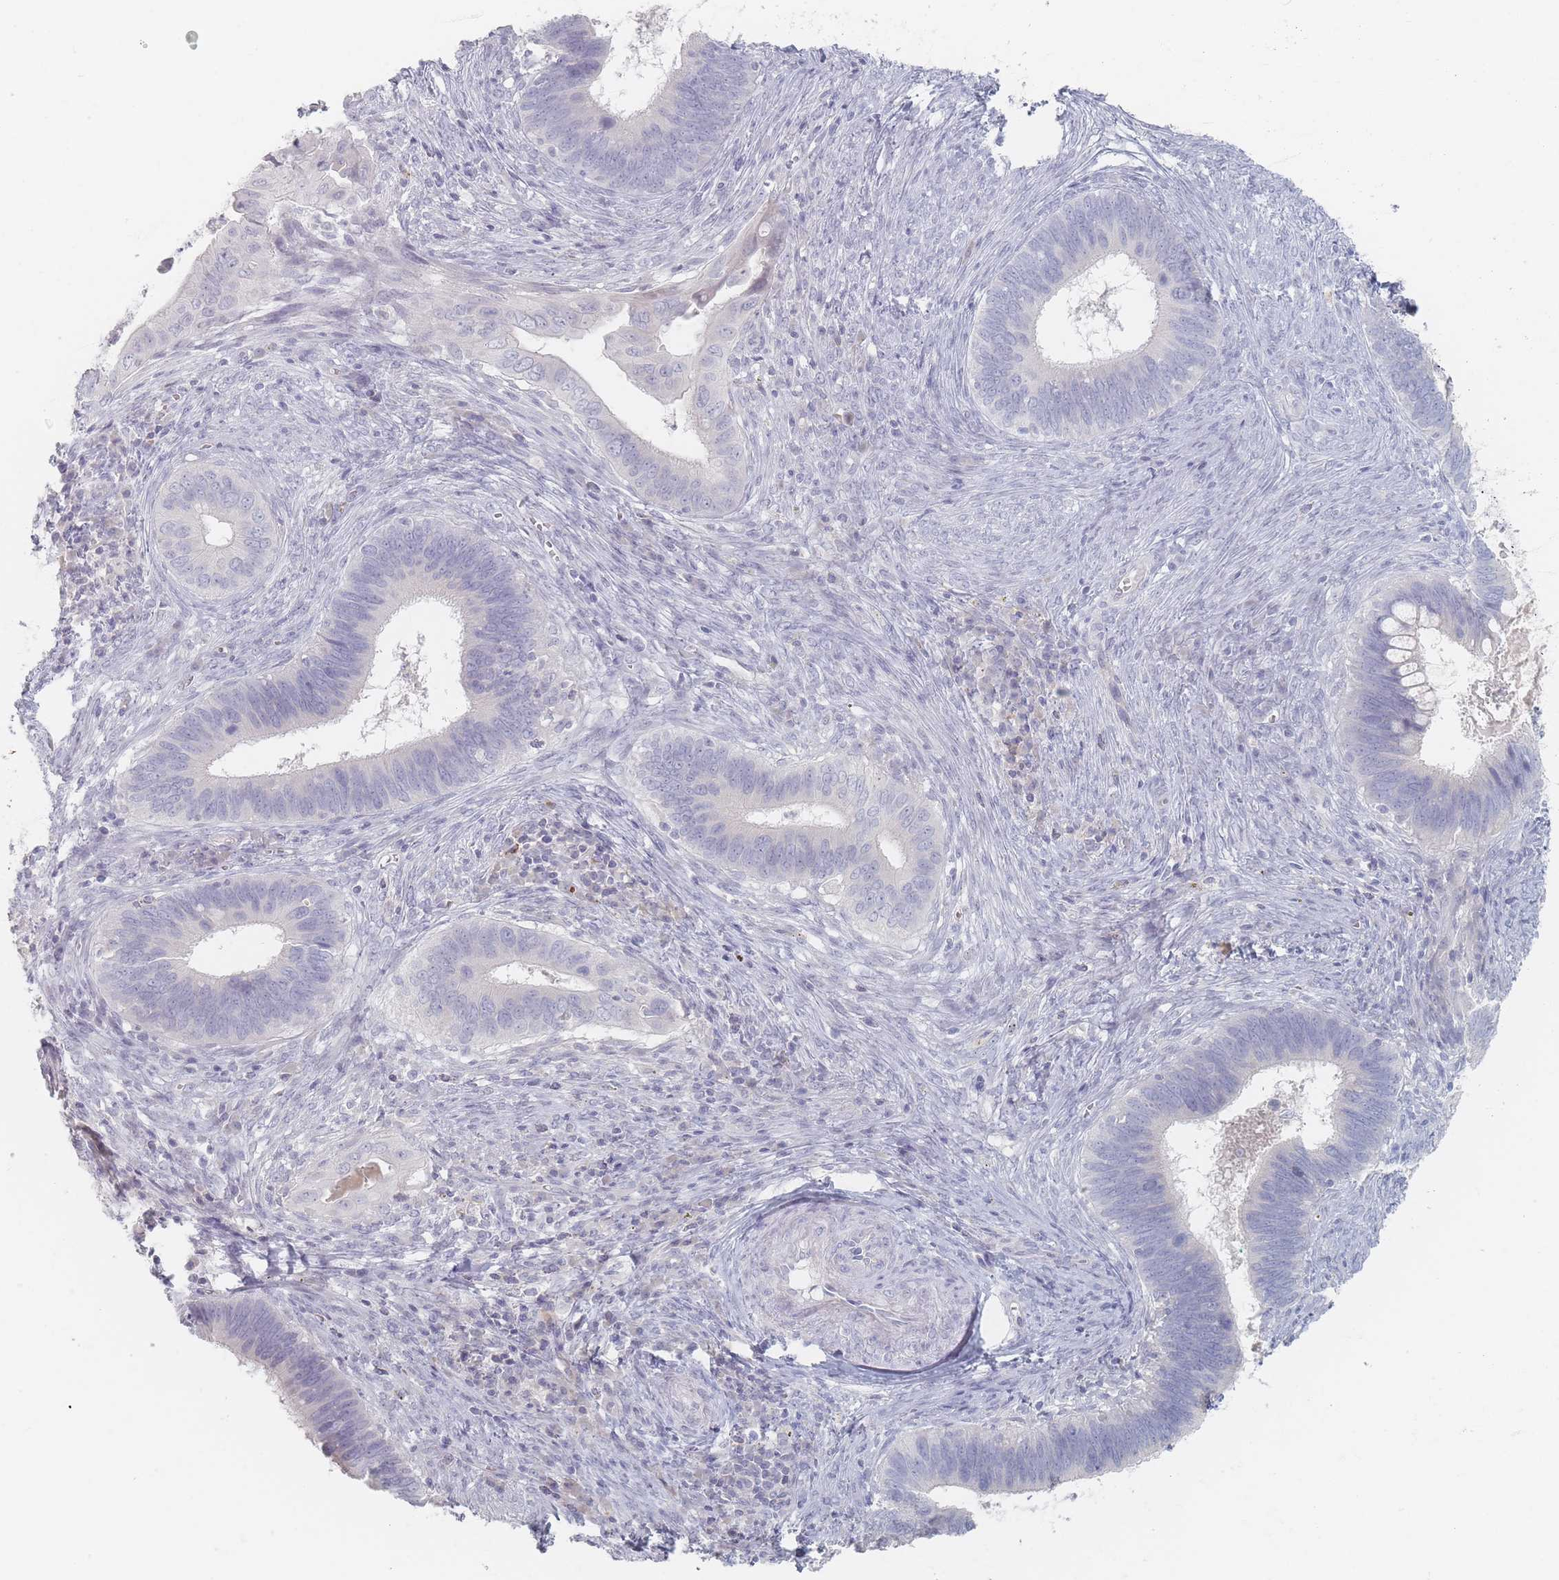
{"staining": {"intensity": "negative", "quantity": "none", "location": "none"}, "tissue": "cervical cancer", "cell_type": "Tumor cells", "image_type": "cancer", "snomed": [{"axis": "morphology", "description": "Adenocarcinoma, NOS"}, {"axis": "topography", "description": "Cervix"}], "caption": "This is a photomicrograph of IHC staining of adenocarcinoma (cervical), which shows no expression in tumor cells.", "gene": "CD37", "patient": {"sex": "female", "age": 42}}